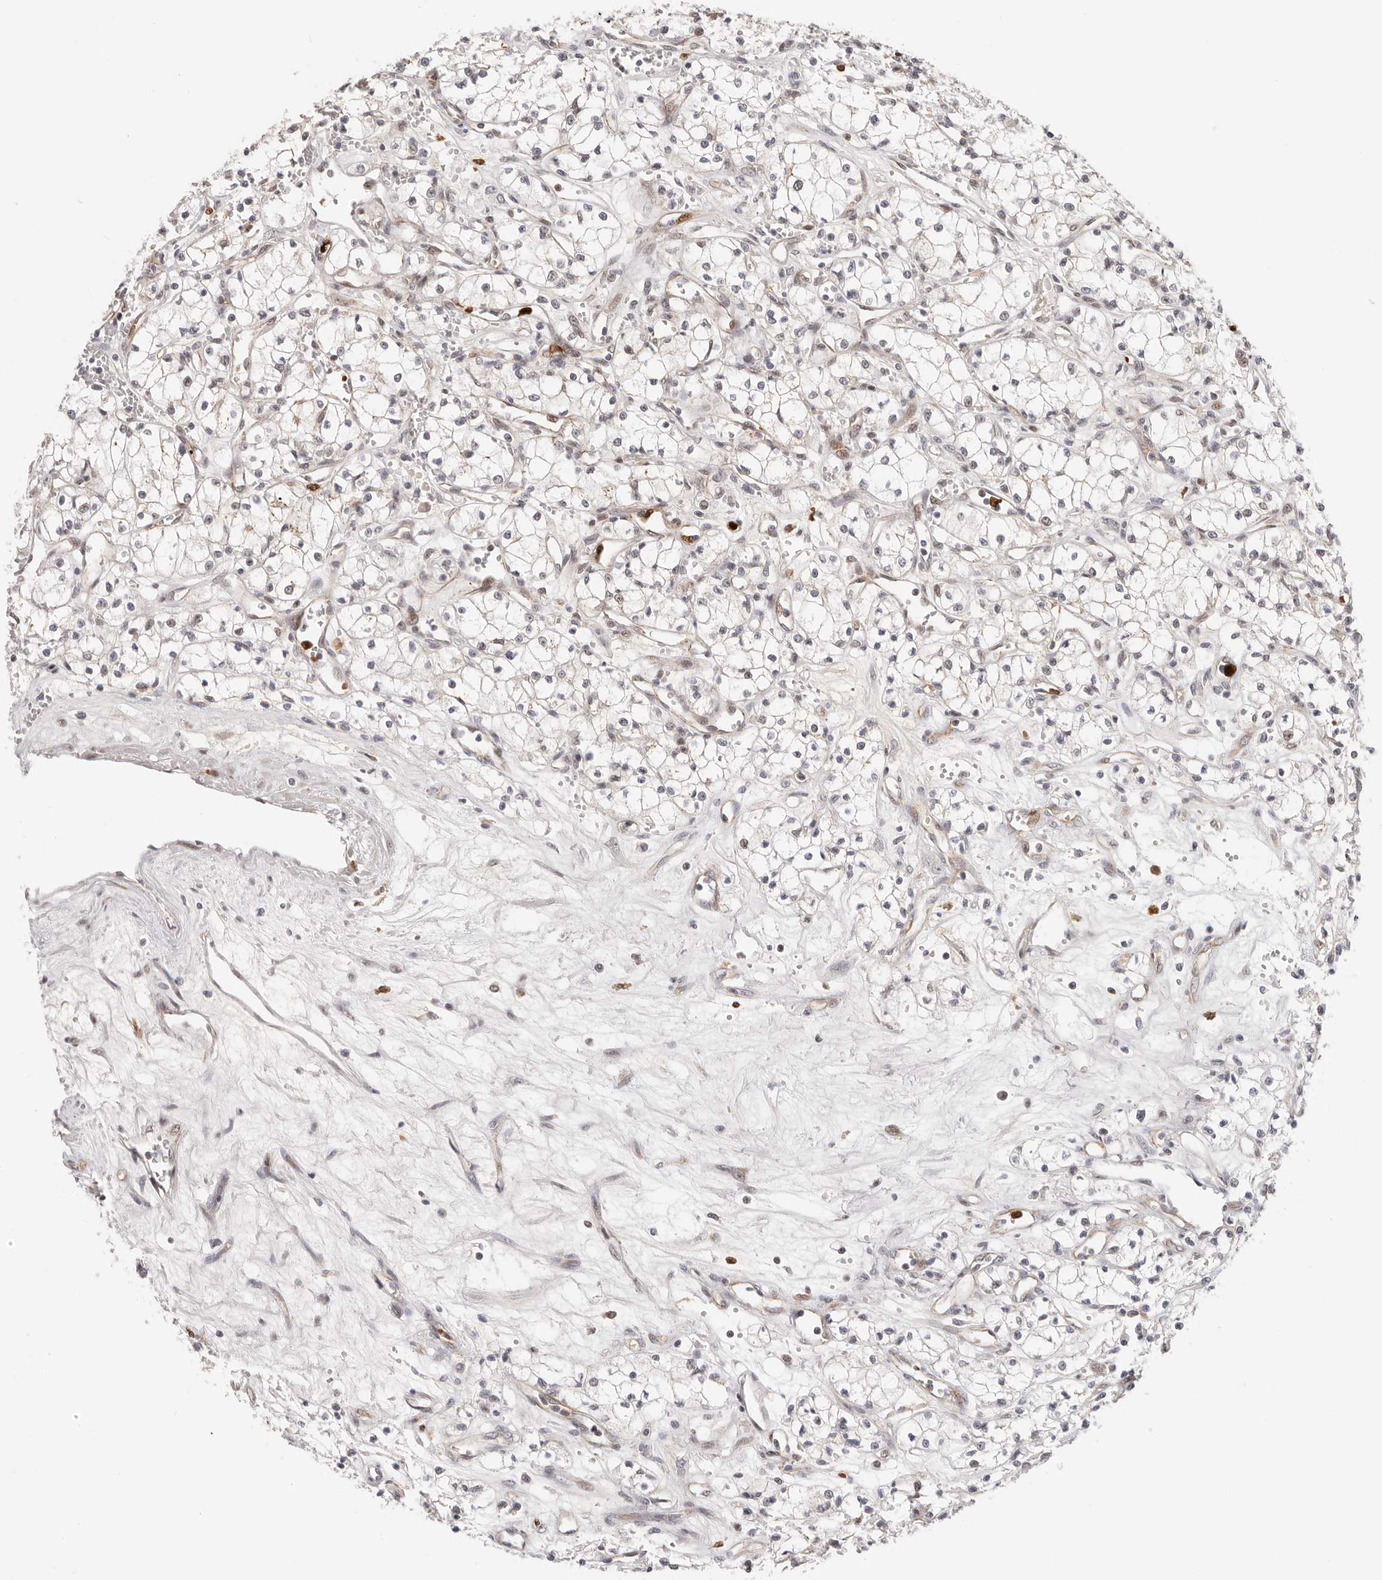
{"staining": {"intensity": "negative", "quantity": "none", "location": "none"}, "tissue": "renal cancer", "cell_type": "Tumor cells", "image_type": "cancer", "snomed": [{"axis": "morphology", "description": "Adenocarcinoma, NOS"}, {"axis": "topography", "description": "Kidney"}], "caption": "An immunohistochemistry (IHC) photomicrograph of renal cancer is shown. There is no staining in tumor cells of renal cancer. The staining was performed using DAB to visualize the protein expression in brown, while the nuclei were stained in blue with hematoxylin (Magnification: 20x).", "gene": "AFDN", "patient": {"sex": "male", "age": 59}}